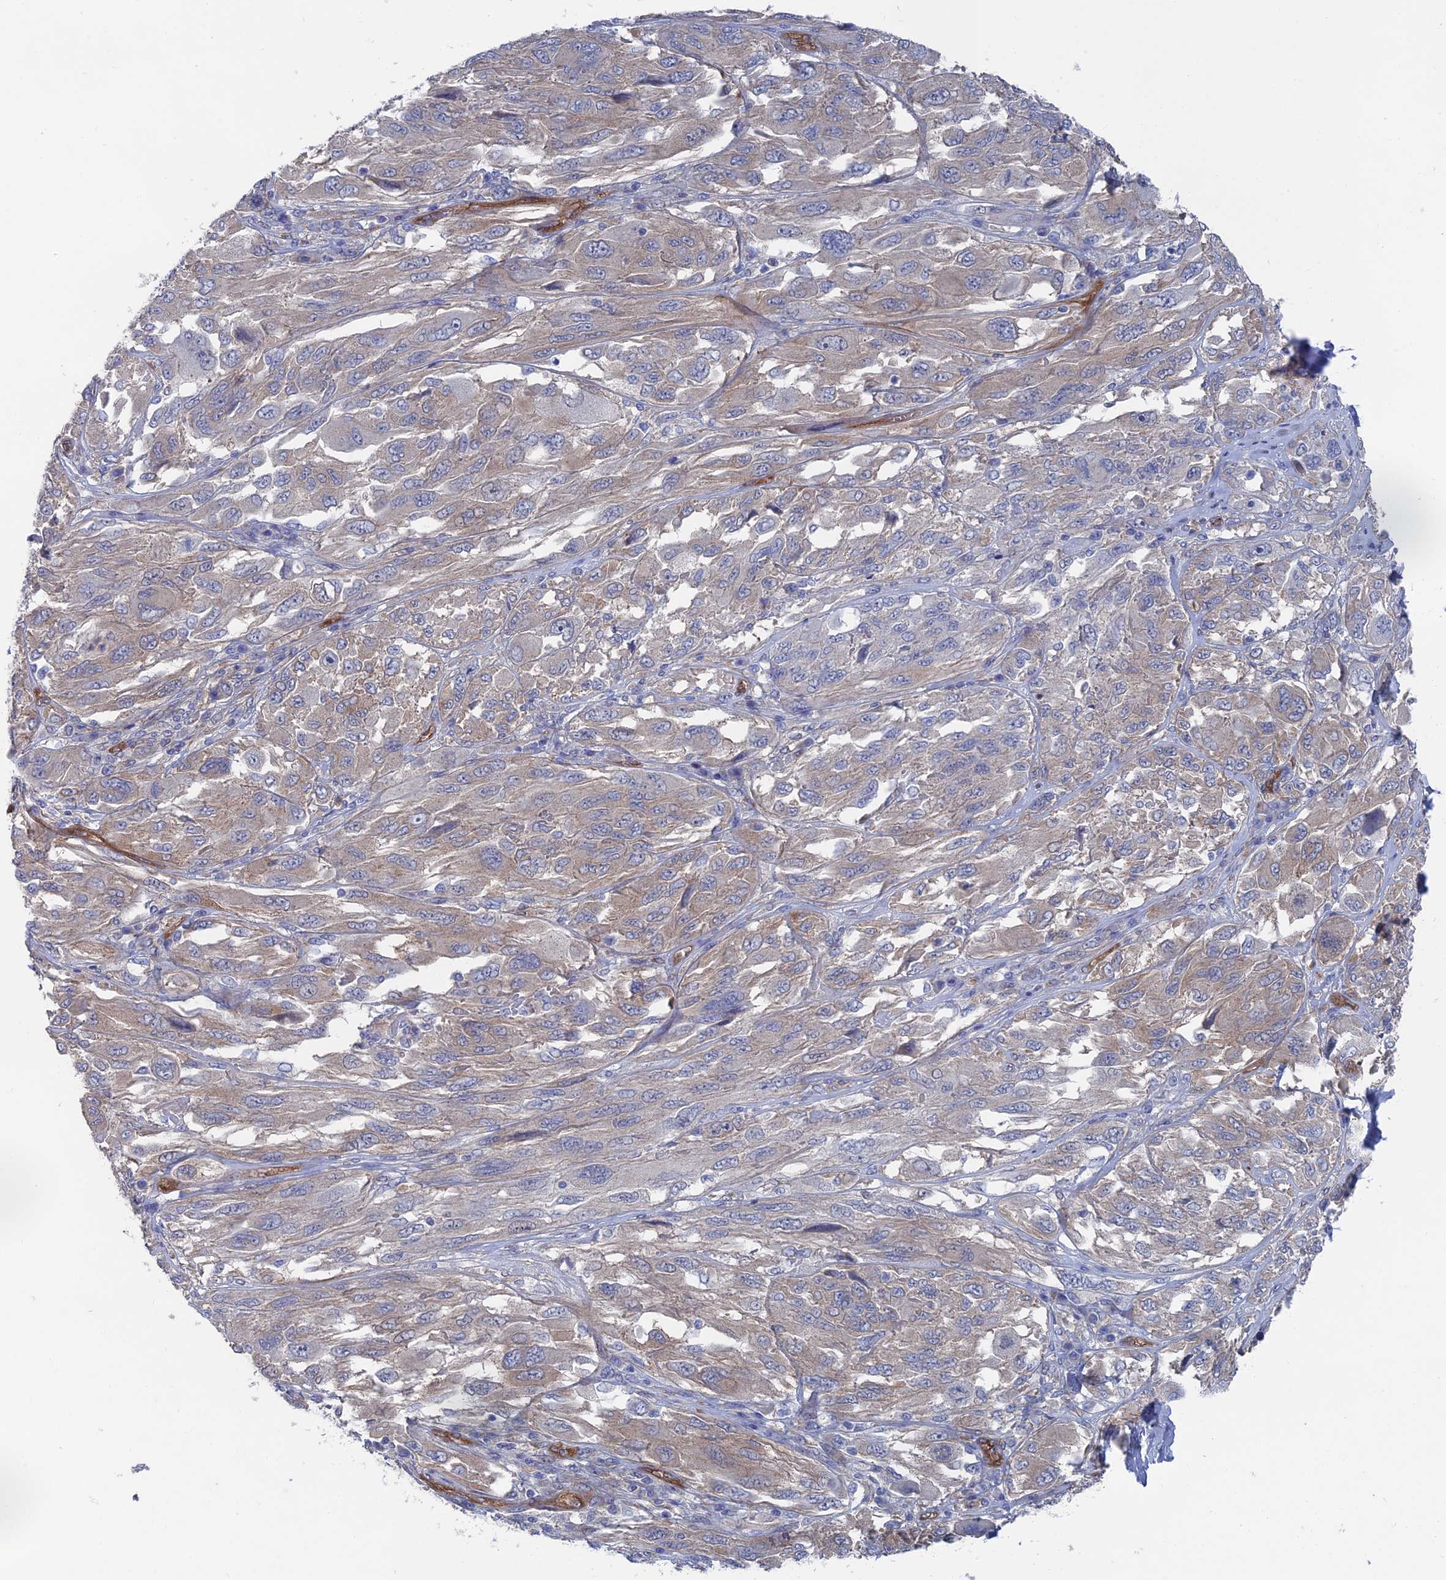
{"staining": {"intensity": "weak", "quantity": "<25%", "location": "cytoplasmic/membranous"}, "tissue": "melanoma", "cell_type": "Tumor cells", "image_type": "cancer", "snomed": [{"axis": "morphology", "description": "Malignant melanoma, NOS"}, {"axis": "topography", "description": "Skin"}], "caption": "Immunohistochemistry (IHC) image of neoplastic tissue: malignant melanoma stained with DAB (3,3'-diaminobenzidine) shows no significant protein staining in tumor cells. (DAB IHC with hematoxylin counter stain).", "gene": "ARAP3", "patient": {"sex": "female", "age": 91}}